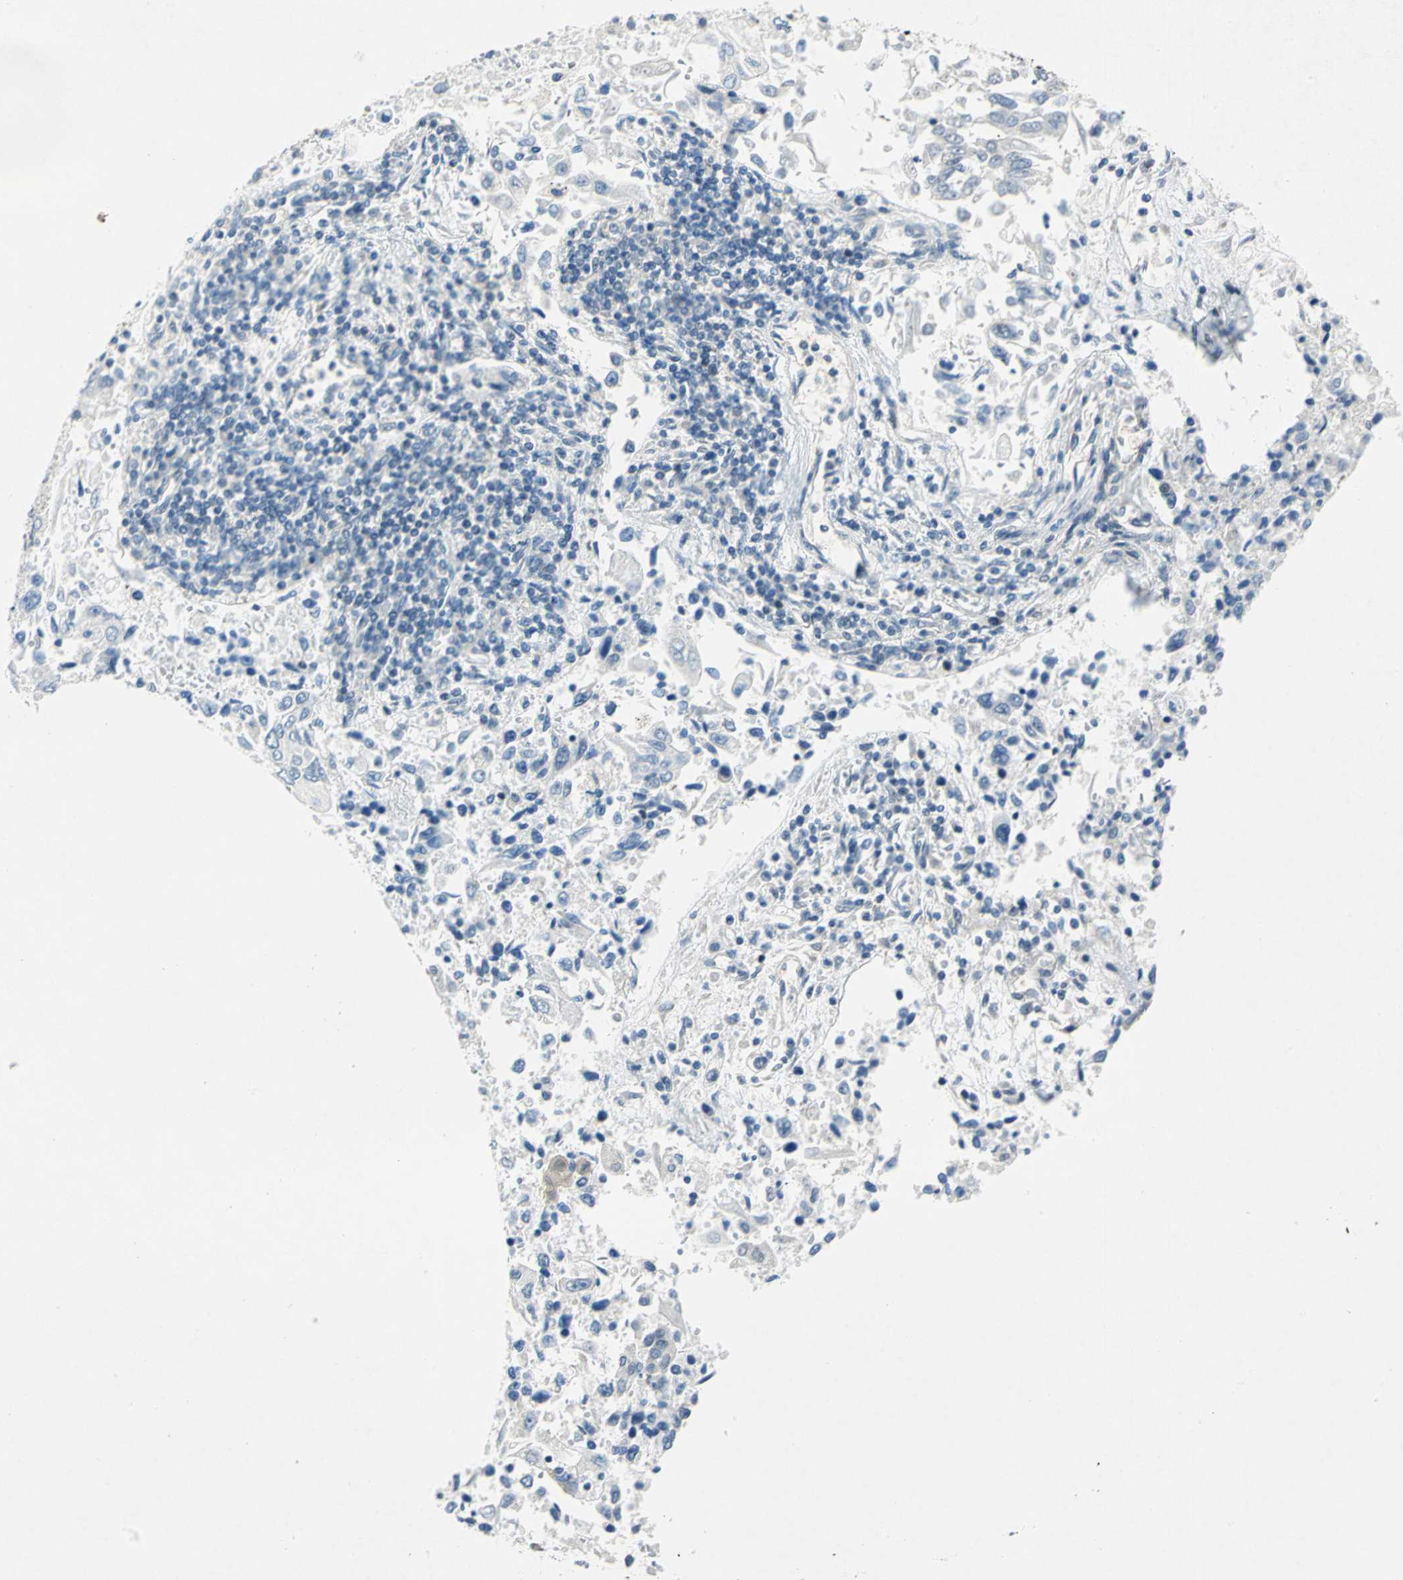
{"staining": {"intensity": "negative", "quantity": "none", "location": "none"}, "tissue": "lung cancer", "cell_type": "Tumor cells", "image_type": "cancer", "snomed": [{"axis": "morphology", "description": "Adenocarcinoma, NOS"}, {"axis": "topography", "description": "Lung"}], "caption": "A photomicrograph of human lung cancer (adenocarcinoma) is negative for staining in tumor cells. (DAB (3,3'-diaminobenzidine) IHC with hematoxylin counter stain).", "gene": "PIN1", "patient": {"sex": "male", "age": 84}}